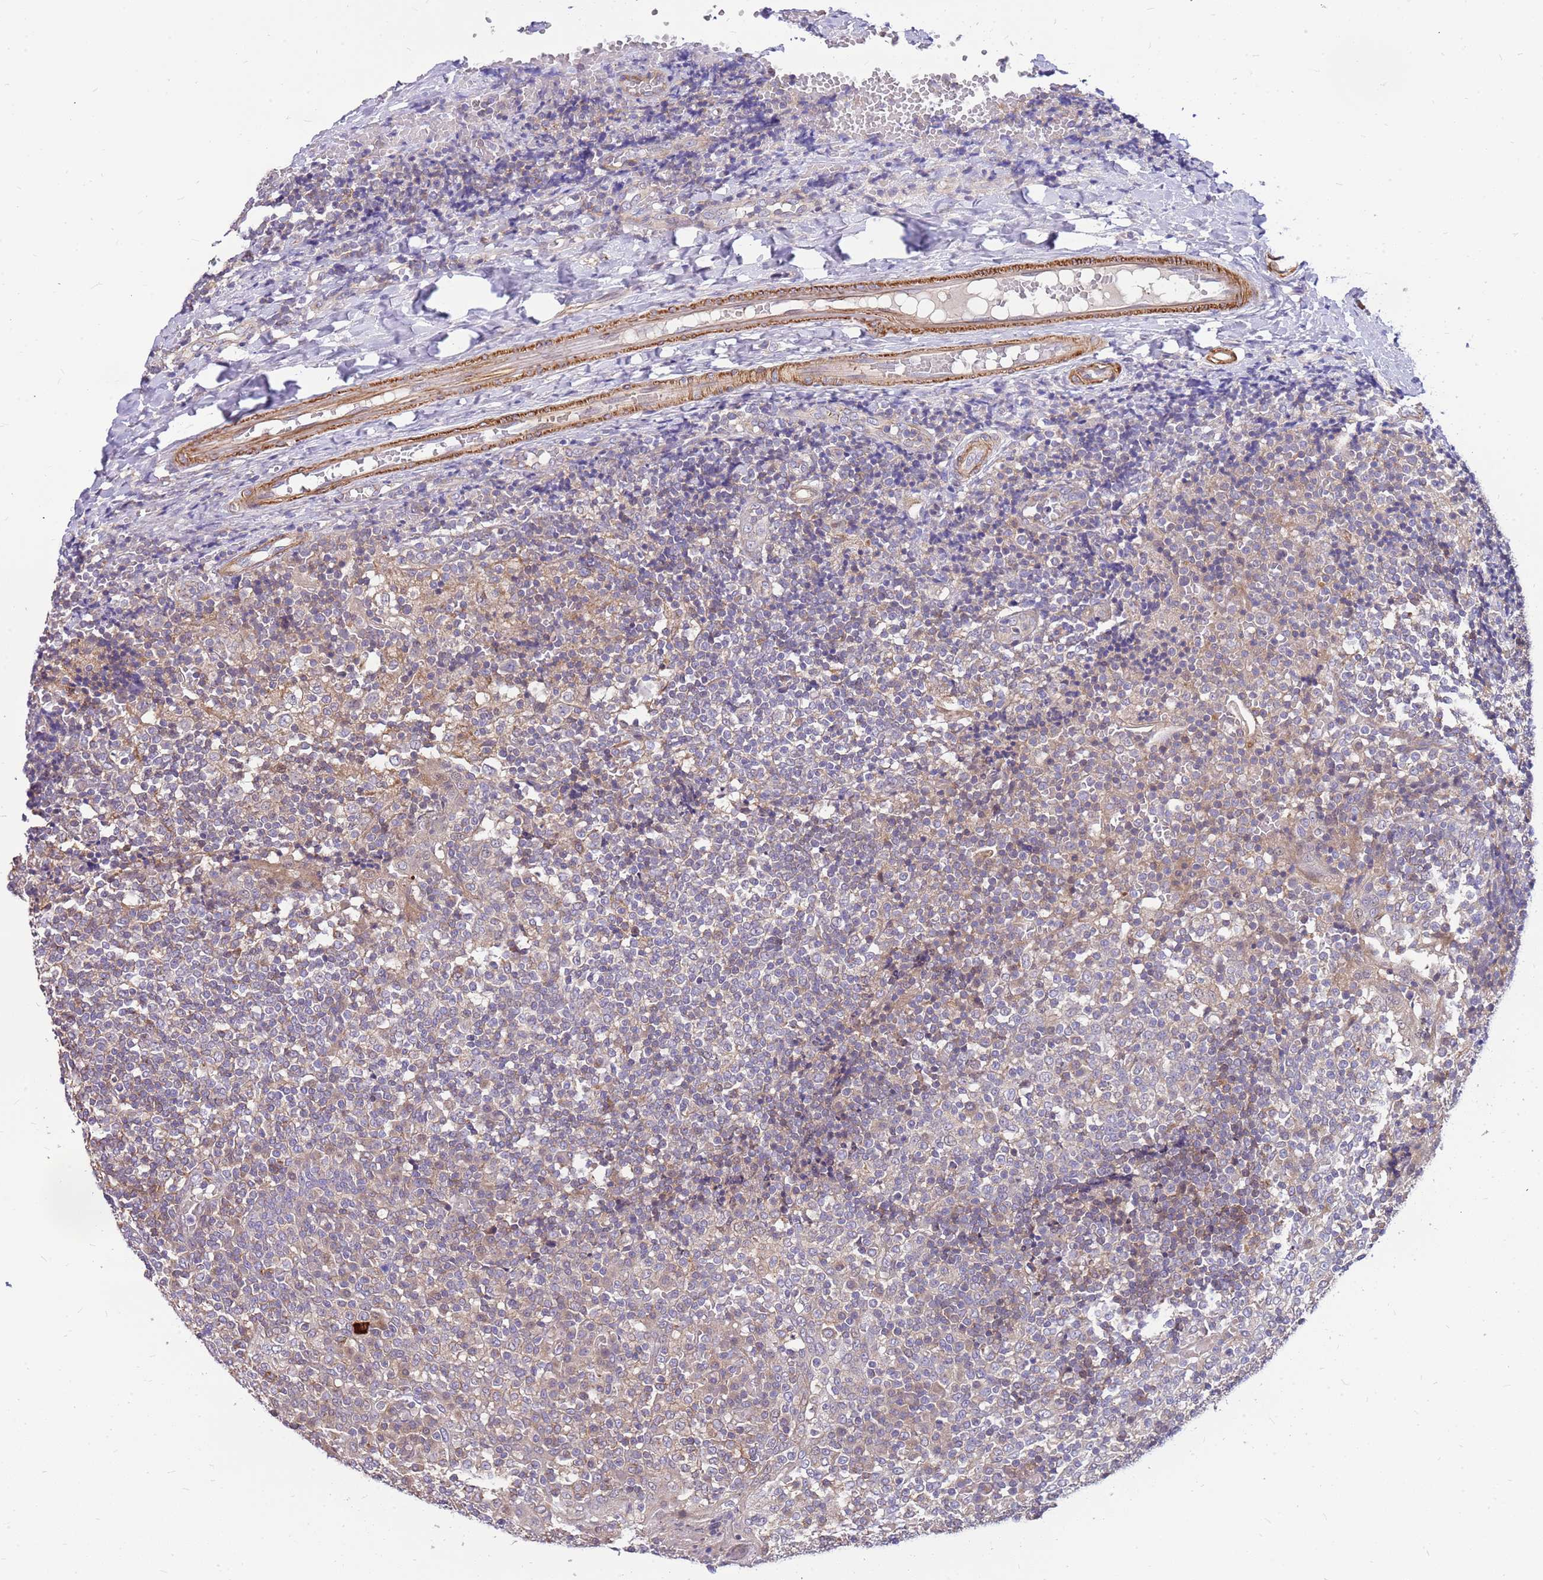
{"staining": {"intensity": "negative", "quantity": "none", "location": "none"}, "tissue": "tonsil", "cell_type": "Germinal center cells", "image_type": "normal", "snomed": [{"axis": "morphology", "description": "Normal tissue, NOS"}, {"axis": "topography", "description": "Tonsil"}], "caption": "The photomicrograph shows no staining of germinal center cells in benign tonsil.", "gene": "MVD", "patient": {"sex": "female", "age": 19}}